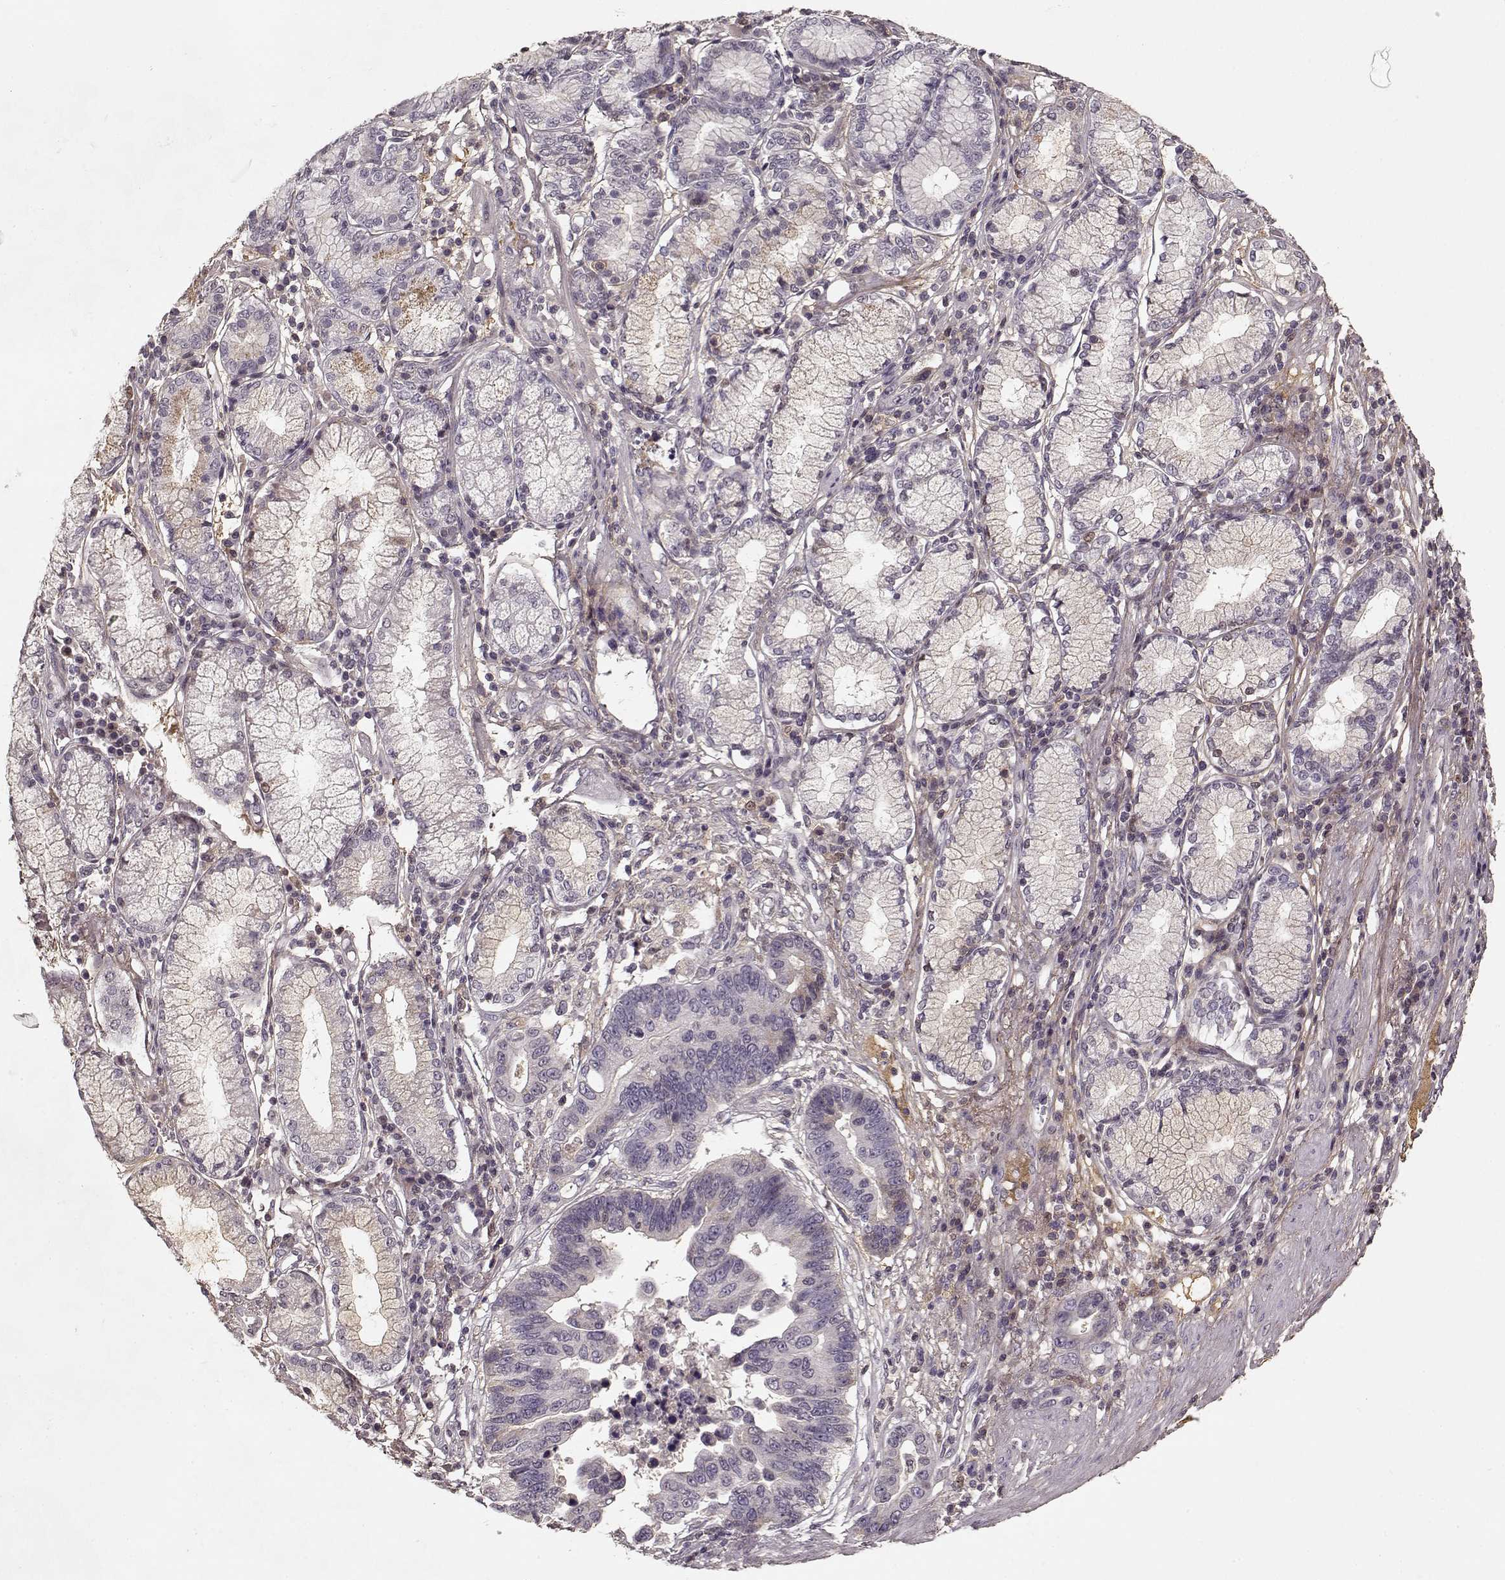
{"staining": {"intensity": "negative", "quantity": "none", "location": "none"}, "tissue": "stomach cancer", "cell_type": "Tumor cells", "image_type": "cancer", "snomed": [{"axis": "morphology", "description": "Adenocarcinoma, NOS"}, {"axis": "topography", "description": "Stomach"}], "caption": "Tumor cells are negative for protein expression in human stomach cancer (adenocarcinoma).", "gene": "LUM", "patient": {"sex": "male", "age": 84}}